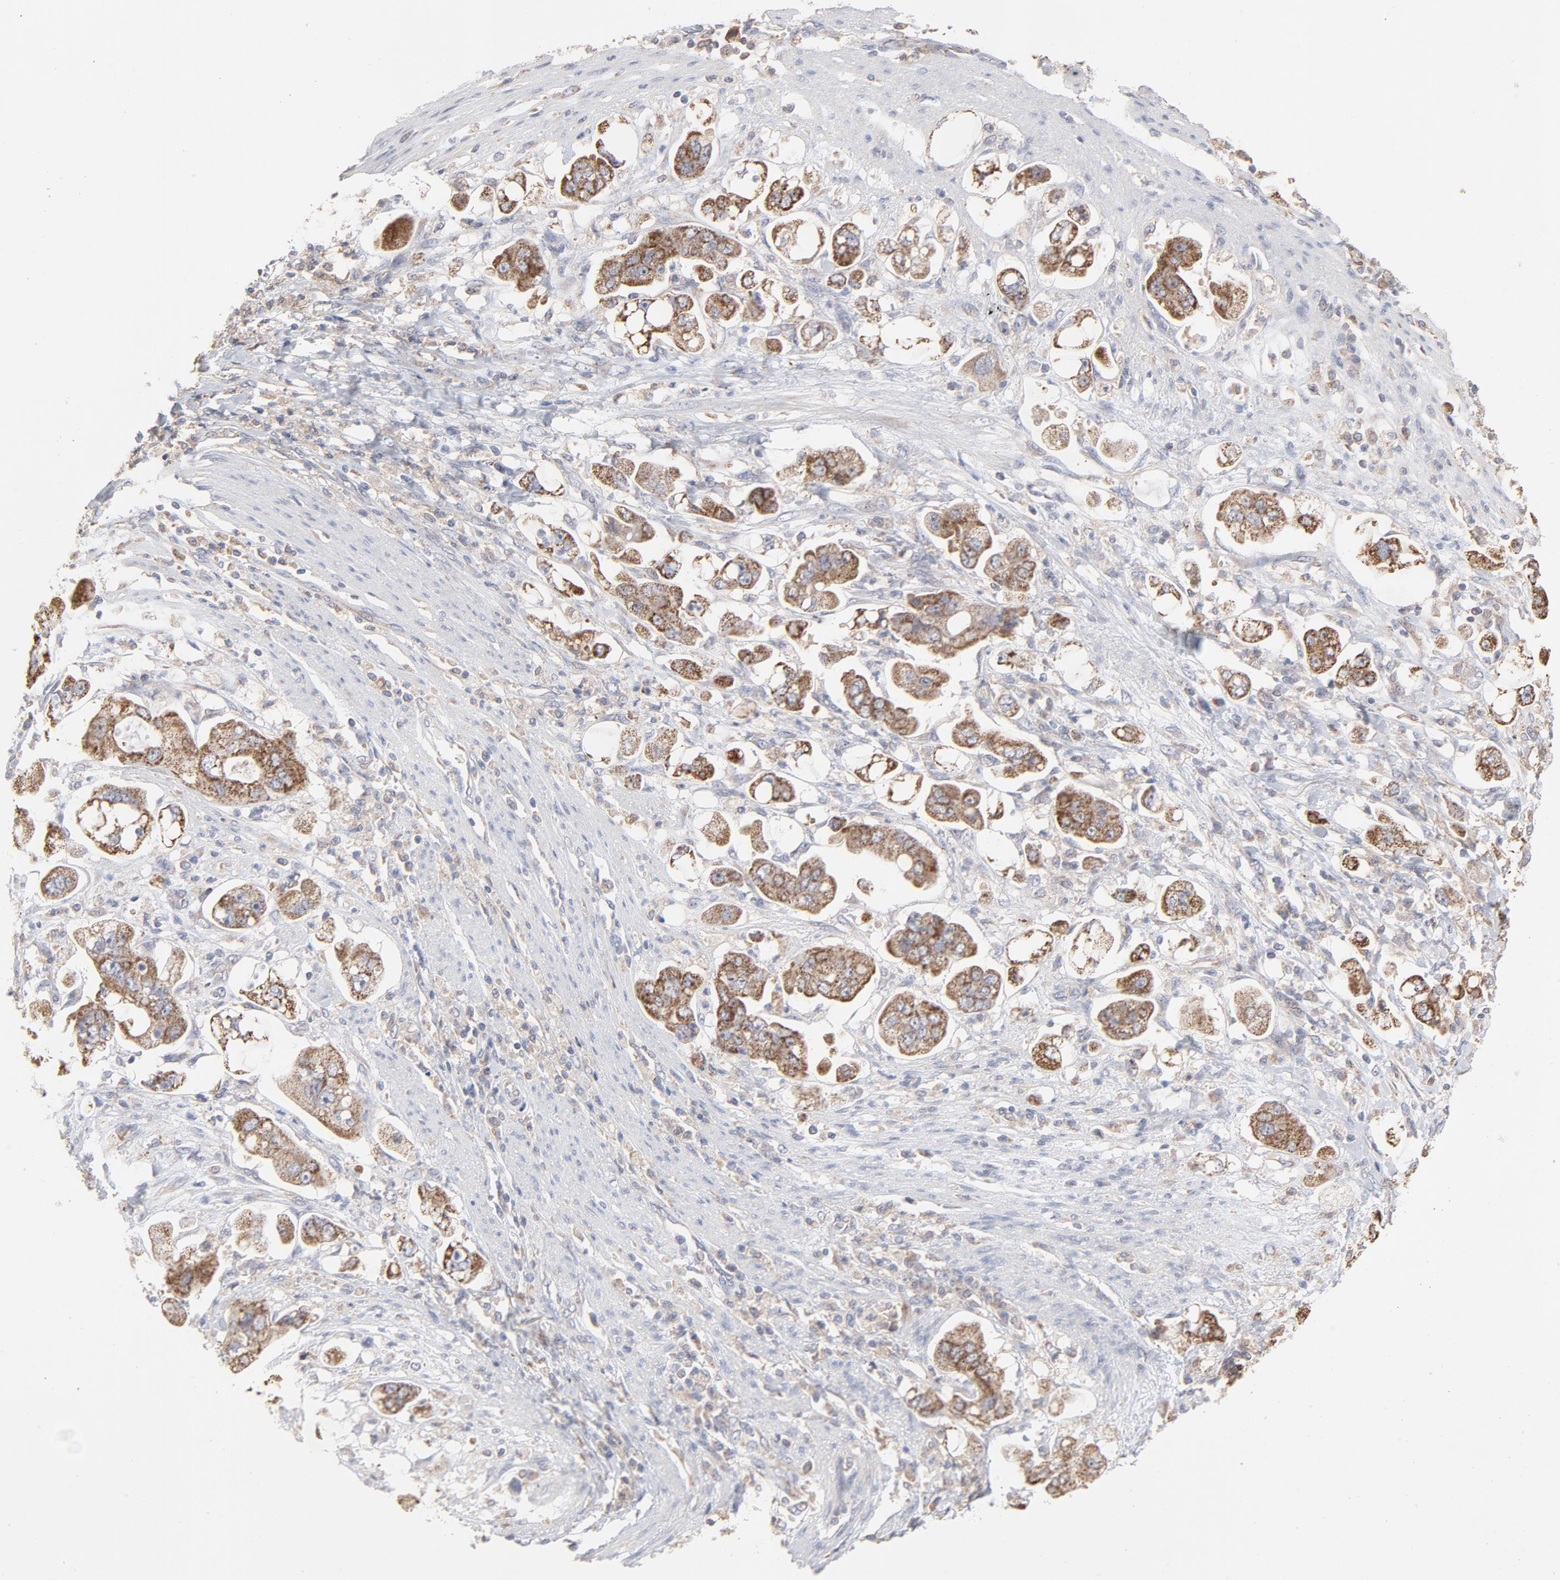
{"staining": {"intensity": "moderate", "quantity": ">75%", "location": "cytoplasmic/membranous"}, "tissue": "stomach cancer", "cell_type": "Tumor cells", "image_type": "cancer", "snomed": [{"axis": "morphology", "description": "Adenocarcinoma, NOS"}, {"axis": "topography", "description": "Stomach"}], "caption": "Tumor cells show medium levels of moderate cytoplasmic/membranous staining in about >75% of cells in stomach cancer. The protein of interest is stained brown, and the nuclei are stained in blue (DAB (3,3'-diaminobenzidine) IHC with brightfield microscopy, high magnification).", "gene": "PPFIBP2", "patient": {"sex": "male", "age": 62}}